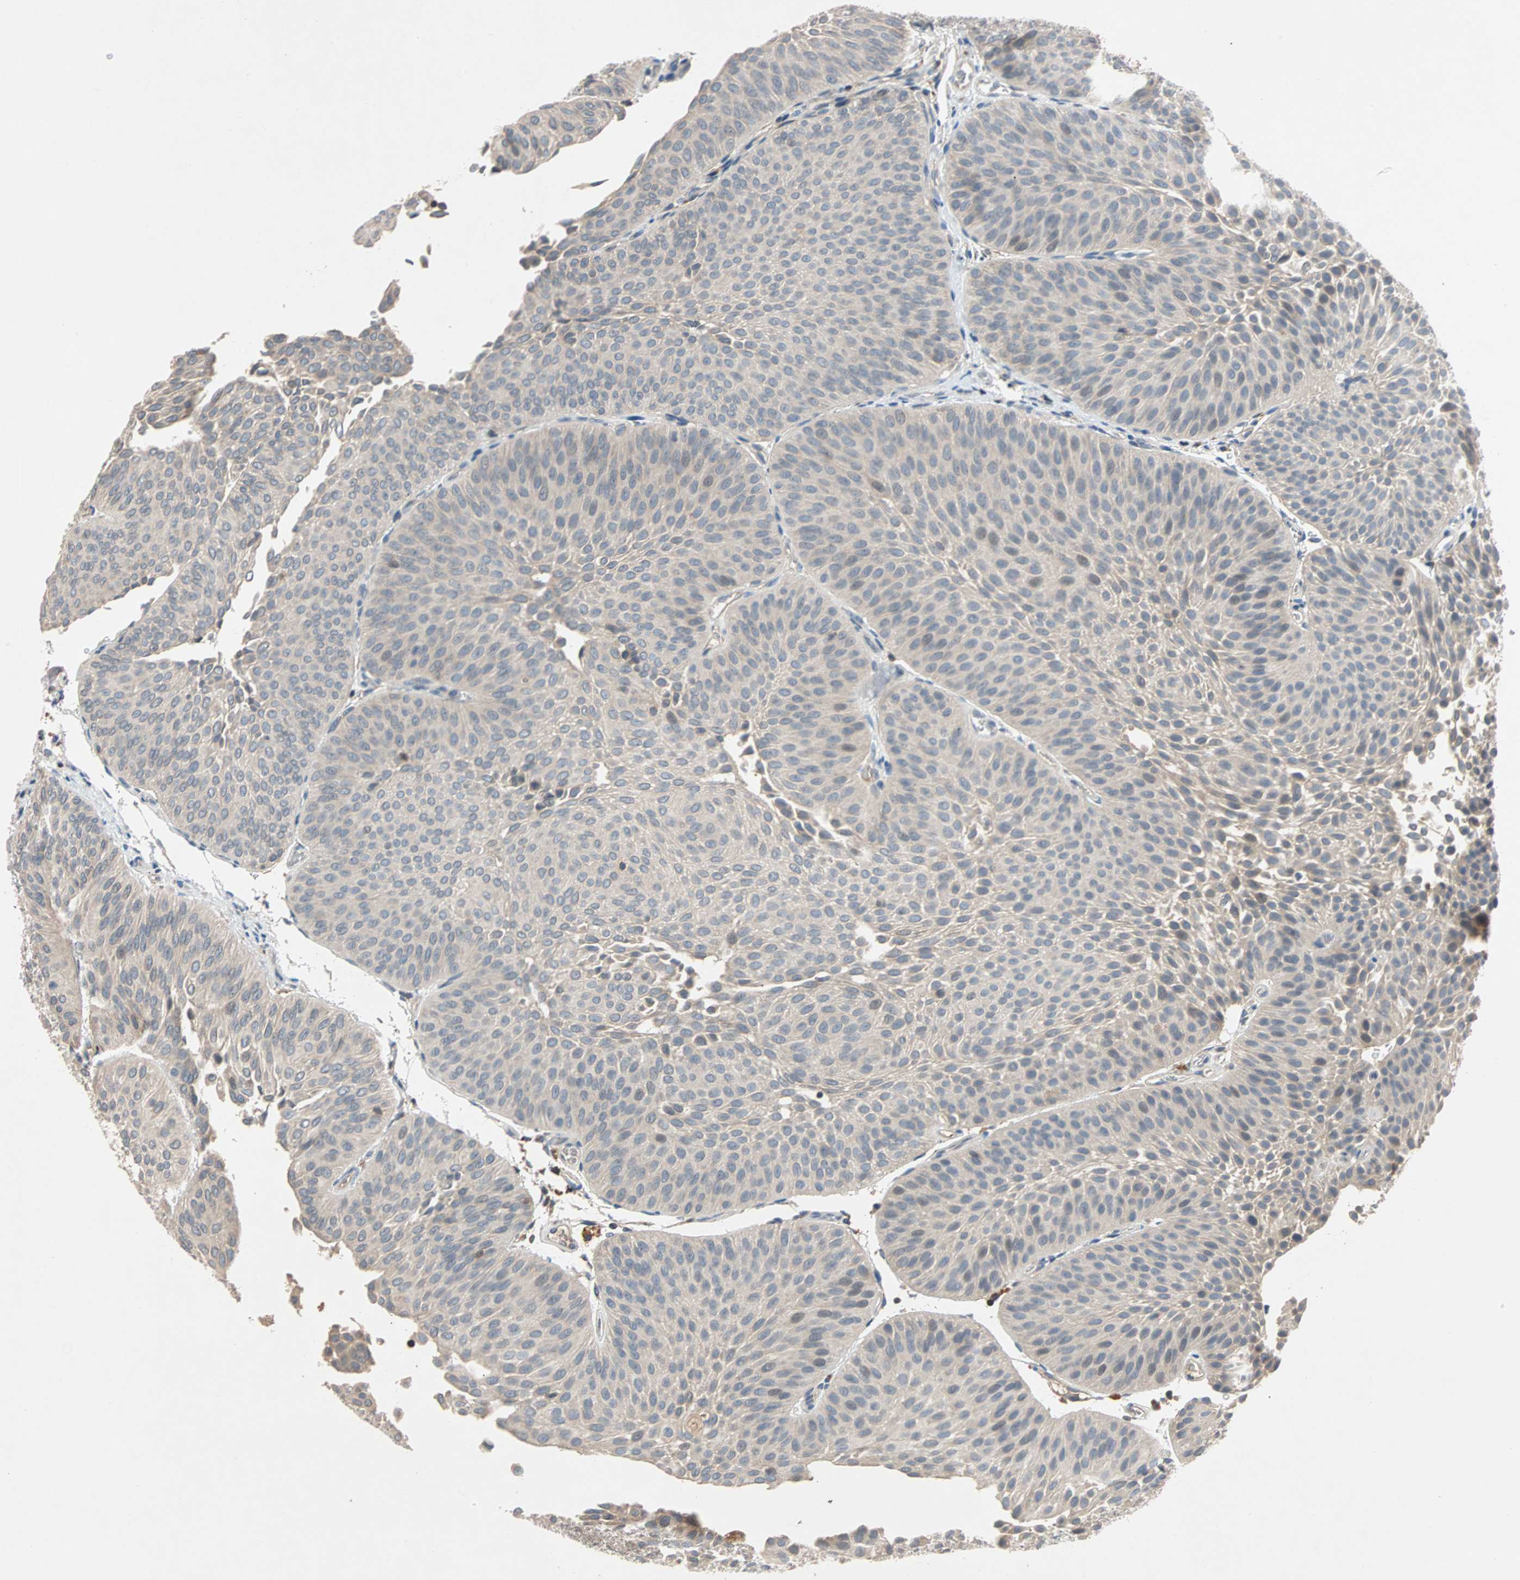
{"staining": {"intensity": "negative", "quantity": "none", "location": "none"}, "tissue": "urothelial cancer", "cell_type": "Tumor cells", "image_type": "cancer", "snomed": [{"axis": "morphology", "description": "Urothelial carcinoma, Low grade"}, {"axis": "topography", "description": "Urinary bladder"}], "caption": "Tumor cells show no significant positivity in urothelial cancer. (Stains: DAB (3,3'-diaminobenzidine) immunohistochemistry with hematoxylin counter stain, Microscopy: brightfield microscopy at high magnification).", "gene": "MAP4K1", "patient": {"sex": "female", "age": 60}}